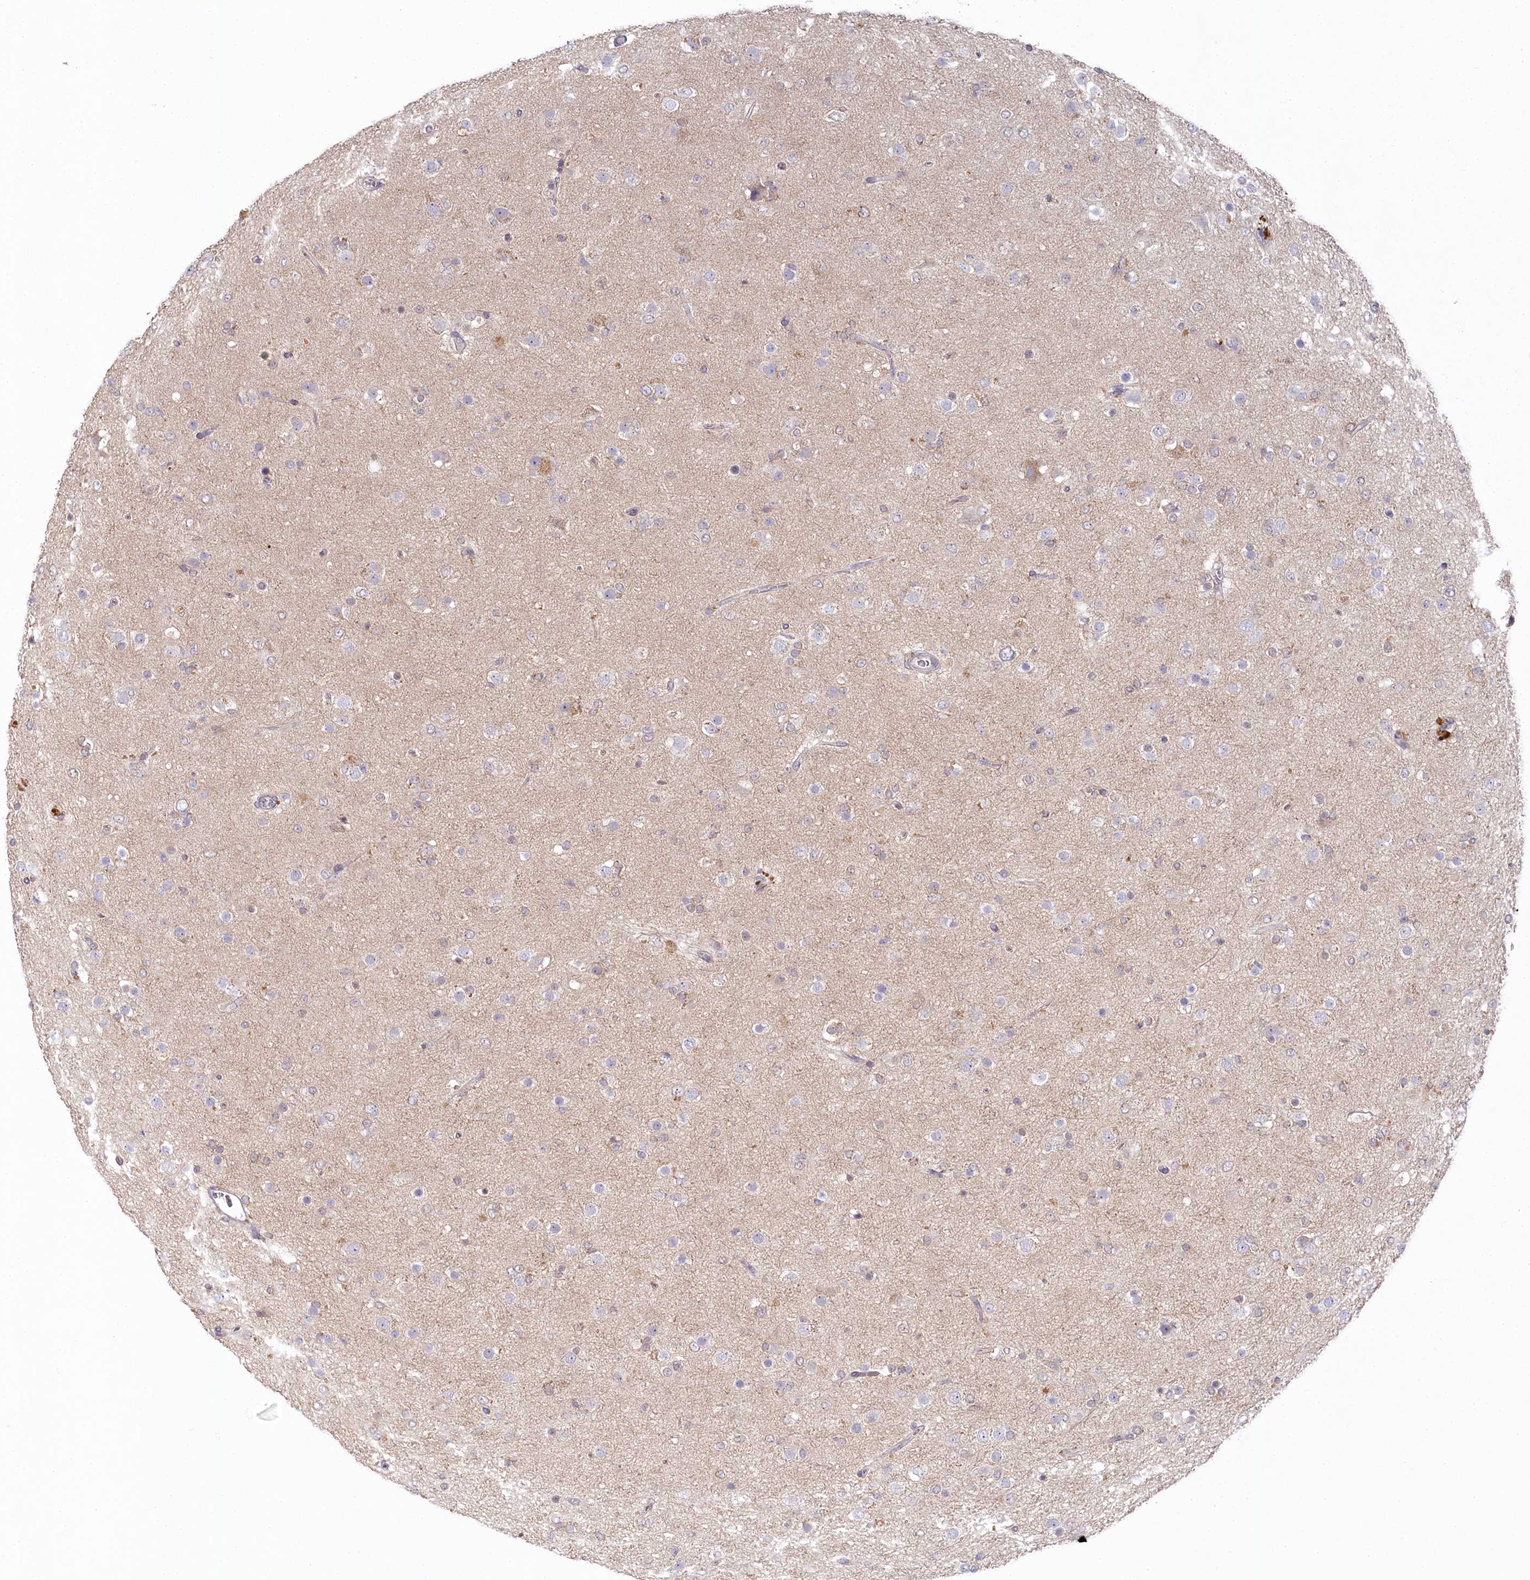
{"staining": {"intensity": "negative", "quantity": "none", "location": "none"}, "tissue": "glioma", "cell_type": "Tumor cells", "image_type": "cancer", "snomed": [{"axis": "morphology", "description": "Glioma, malignant, Low grade"}, {"axis": "topography", "description": "Brain"}], "caption": "Immunohistochemical staining of human malignant glioma (low-grade) demonstrates no significant staining in tumor cells.", "gene": "AAMDC", "patient": {"sex": "male", "age": 65}}